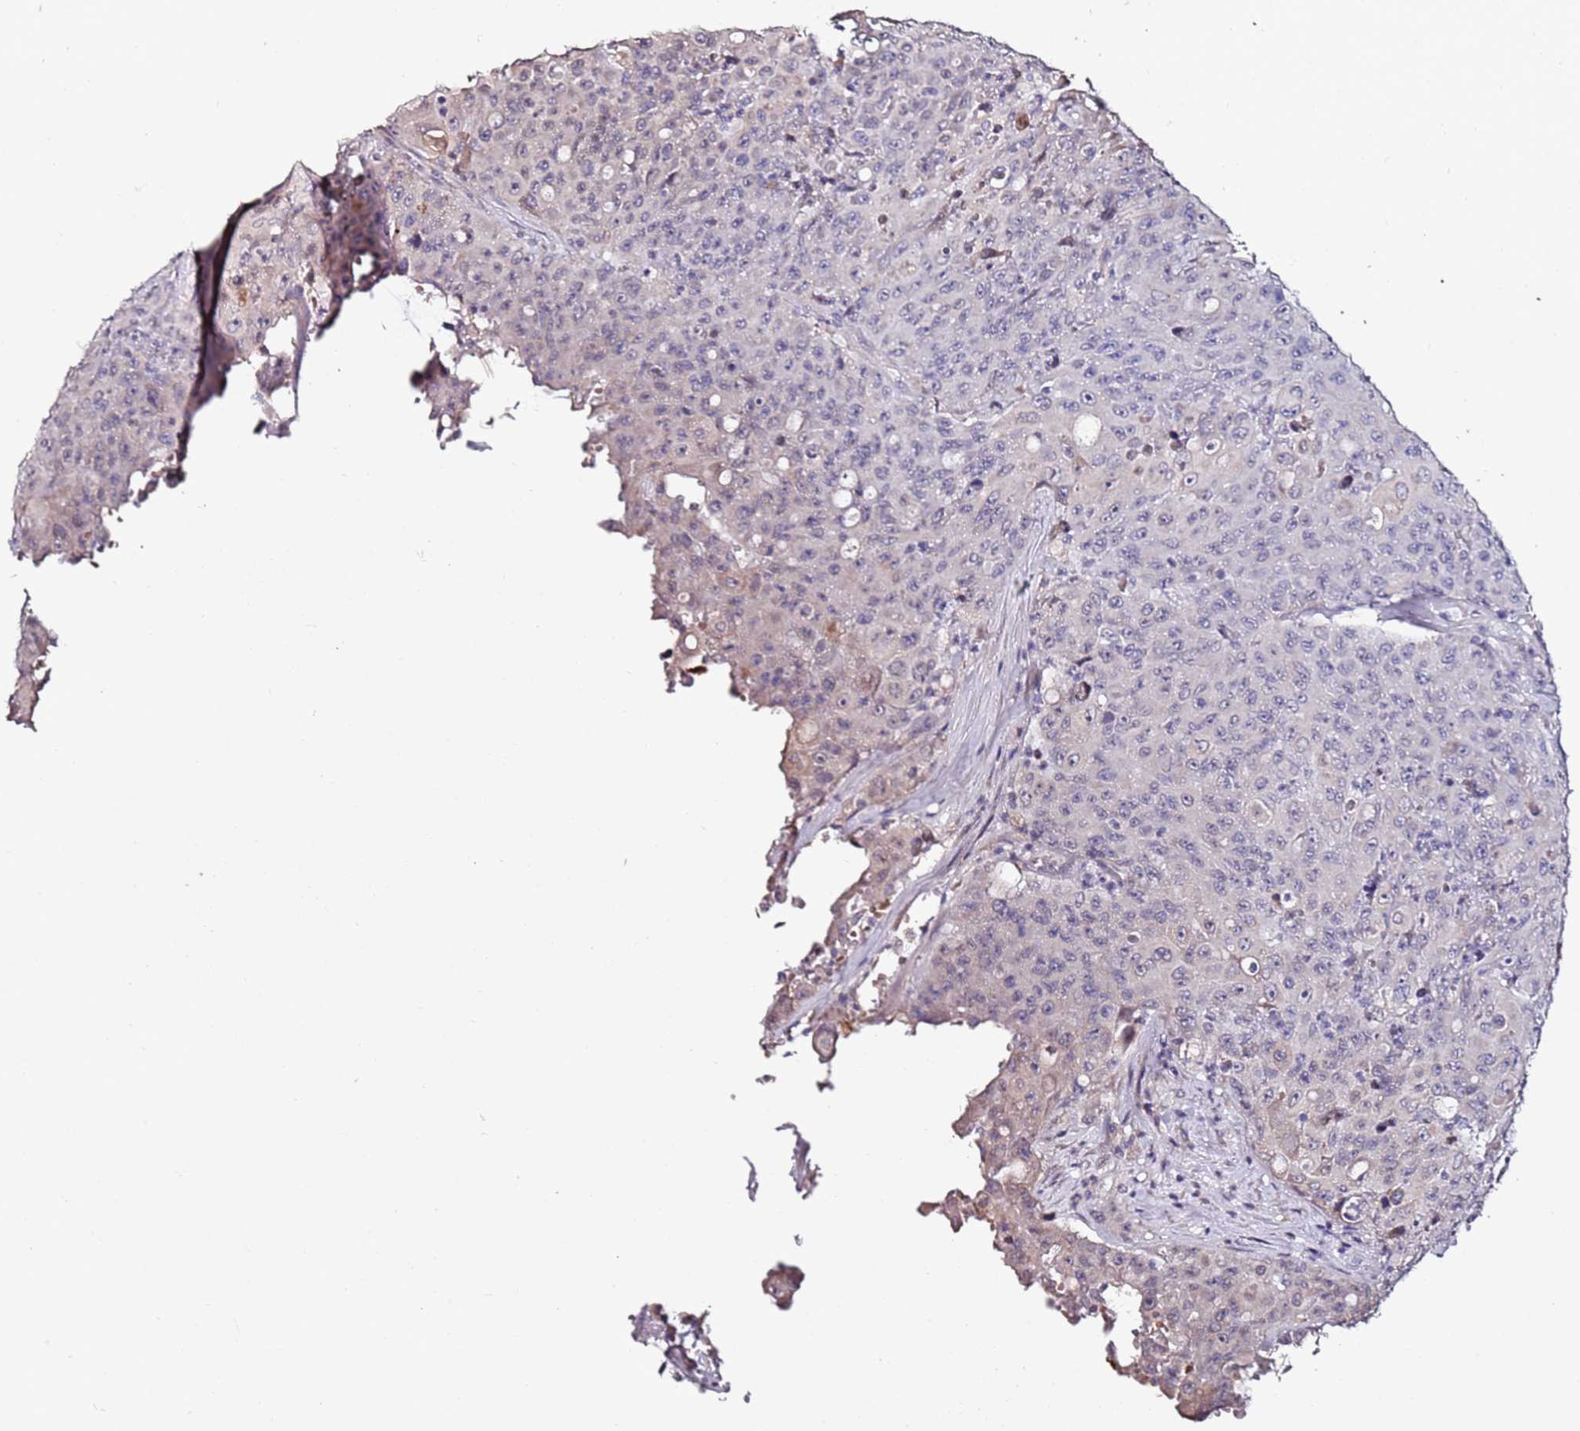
{"staining": {"intensity": "negative", "quantity": "none", "location": "none"}, "tissue": "colorectal cancer", "cell_type": "Tumor cells", "image_type": "cancer", "snomed": [{"axis": "morphology", "description": "Adenocarcinoma, NOS"}, {"axis": "topography", "description": "Colon"}], "caption": "A photomicrograph of colorectal cancer stained for a protein demonstrates no brown staining in tumor cells.", "gene": "C3orf80", "patient": {"sex": "male", "age": 51}}